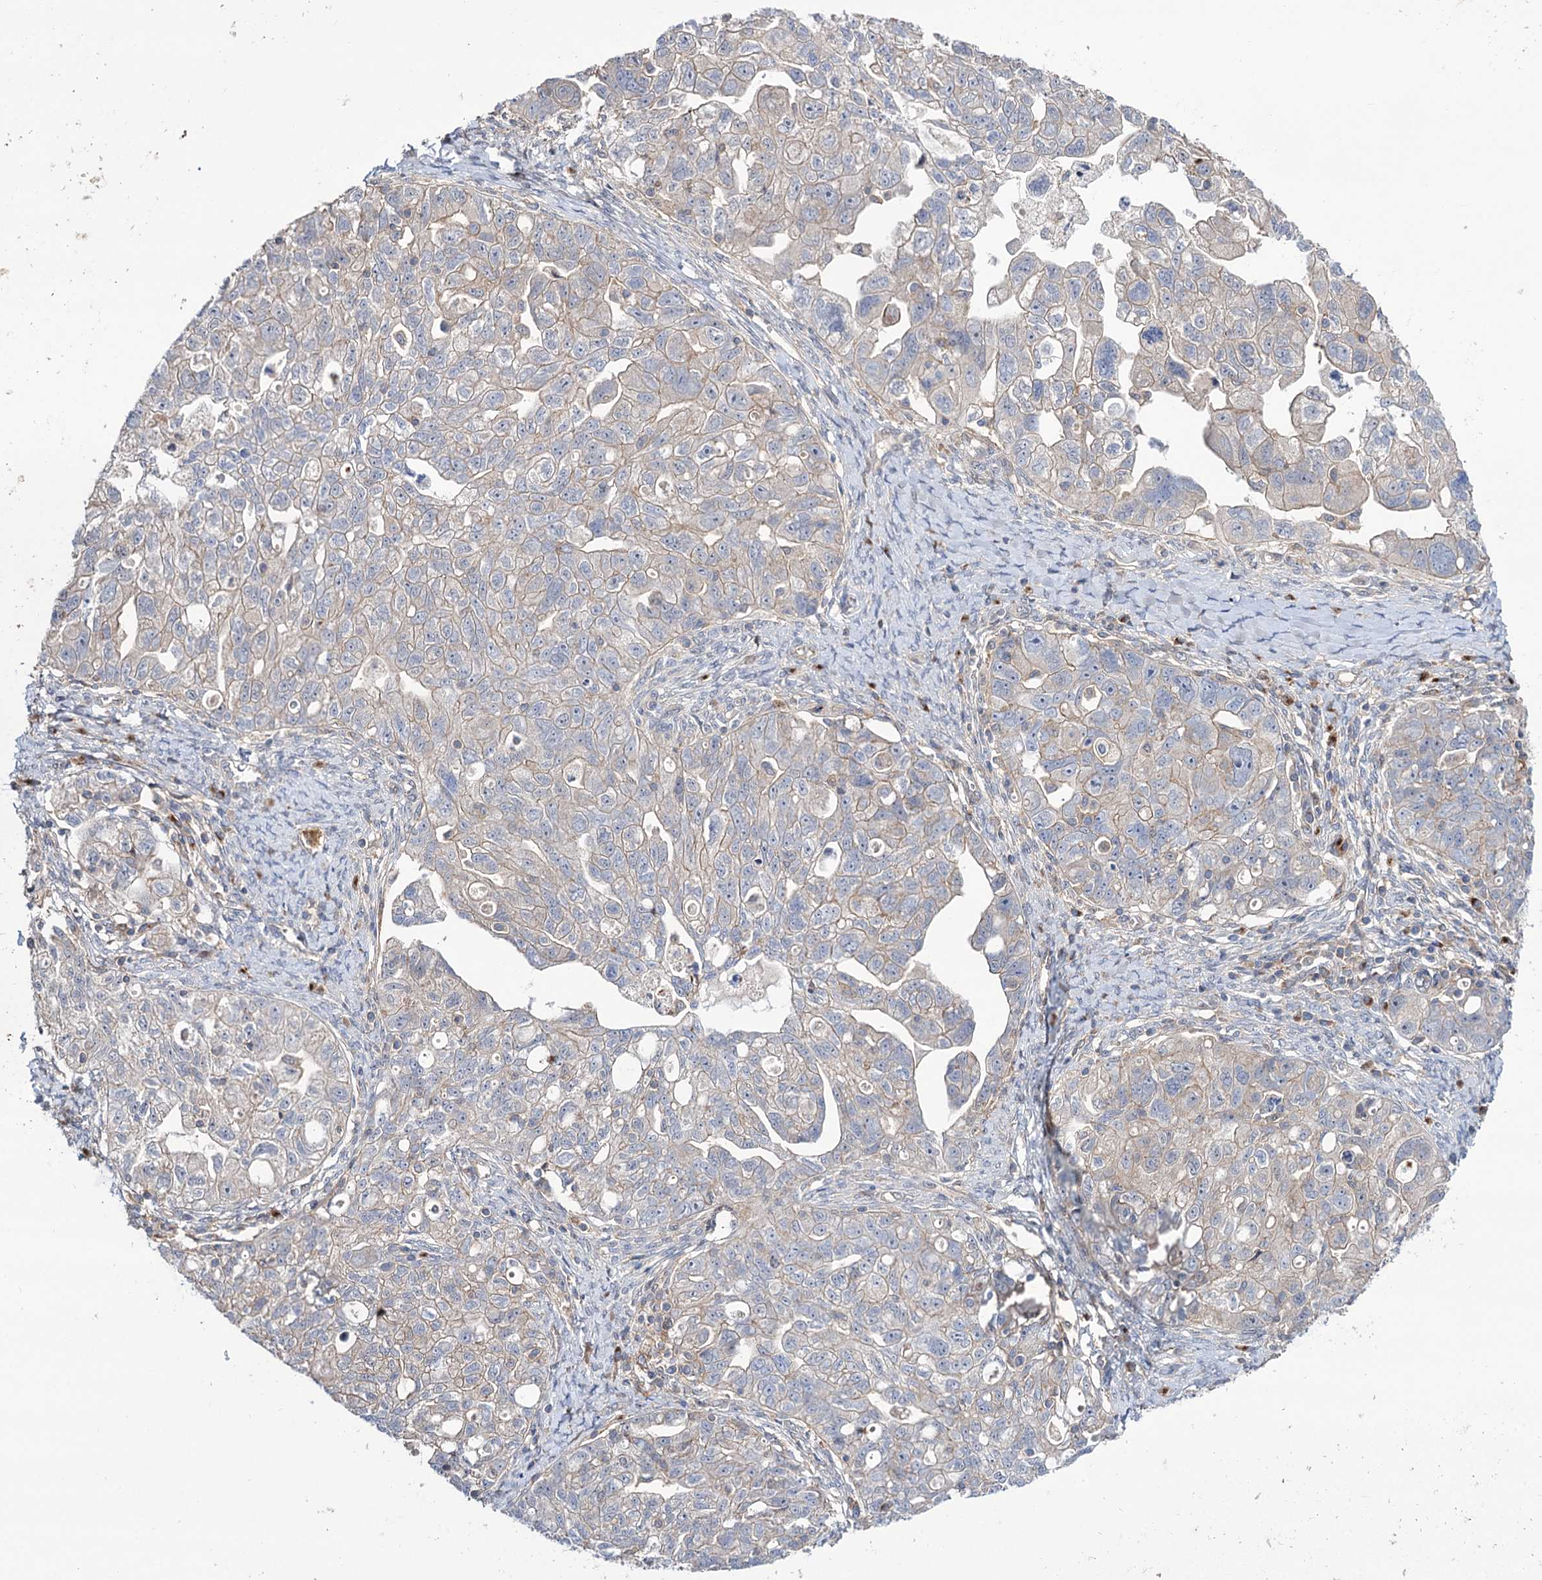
{"staining": {"intensity": "weak", "quantity": "25%-75%", "location": "cytoplasmic/membranous"}, "tissue": "ovarian cancer", "cell_type": "Tumor cells", "image_type": "cancer", "snomed": [{"axis": "morphology", "description": "Carcinoma, NOS"}, {"axis": "morphology", "description": "Cystadenocarcinoma, serous, NOS"}, {"axis": "topography", "description": "Ovary"}], "caption": "IHC histopathology image of human ovarian cancer stained for a protein (brown), which displays low levels of weak cytoplasmic/membranous staining in approximately 25%-75% of tumor cells.", "gene": "SEC24A", "patient": {"sex": "female", "age": 69}}